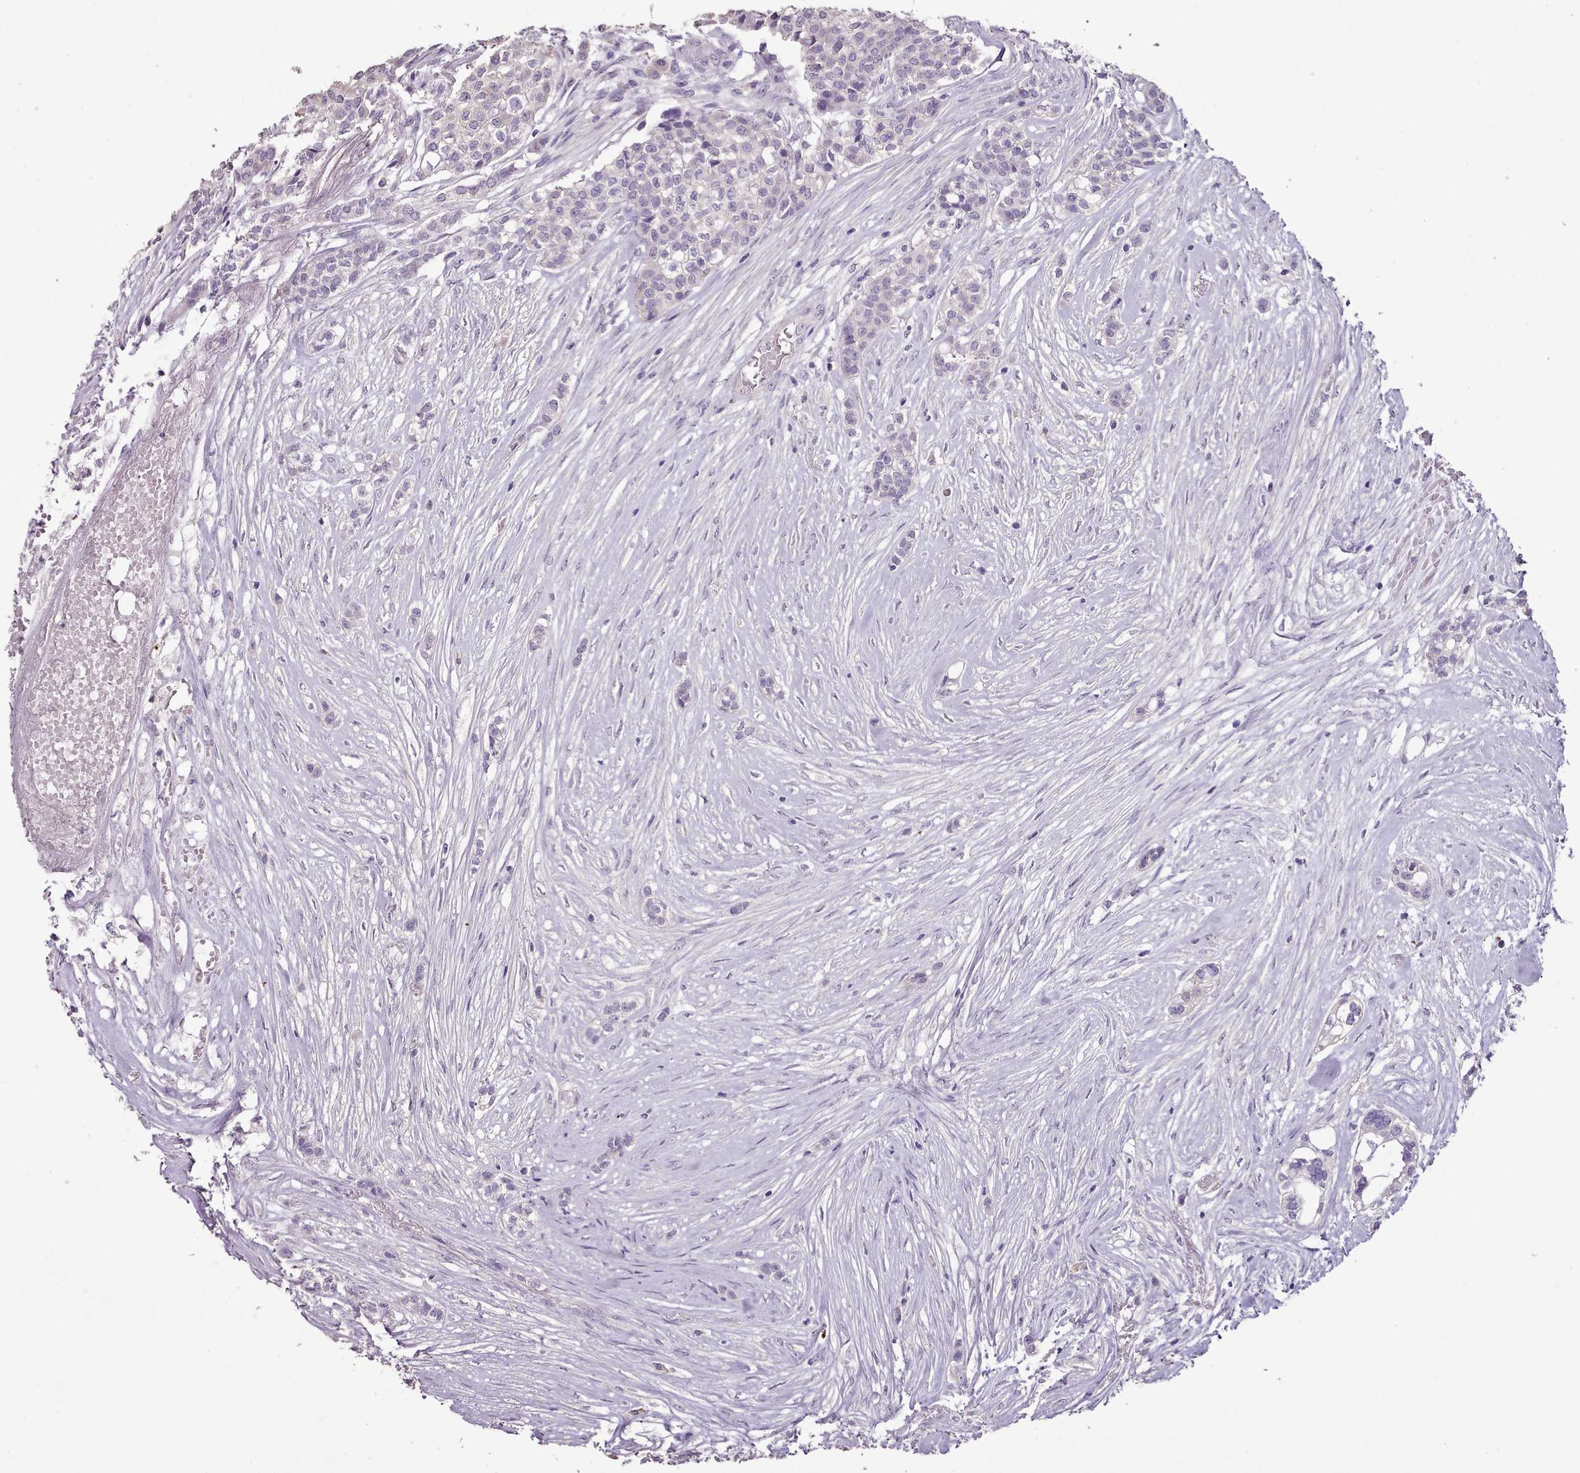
{"staining": {"intensity": "negative", "quantity": "none", "location": "none"}, "tissue": "head and neck cancer", "cell_type": "Tumor cells", "image_type": "cancer", "snomed": [{"axis": "morphology", "description": "Adenocarcinoma, NOS"}, {"axis": "topography", "description": "Head-Neck"}], "caption": "Human adenocarcinoma (head and neck) stained for a protein using immunohistochemistry exhibits no positivity in tumor cells.", "gene": "BLOC1S2", "patient": {"sex": "male", "age": 81}}